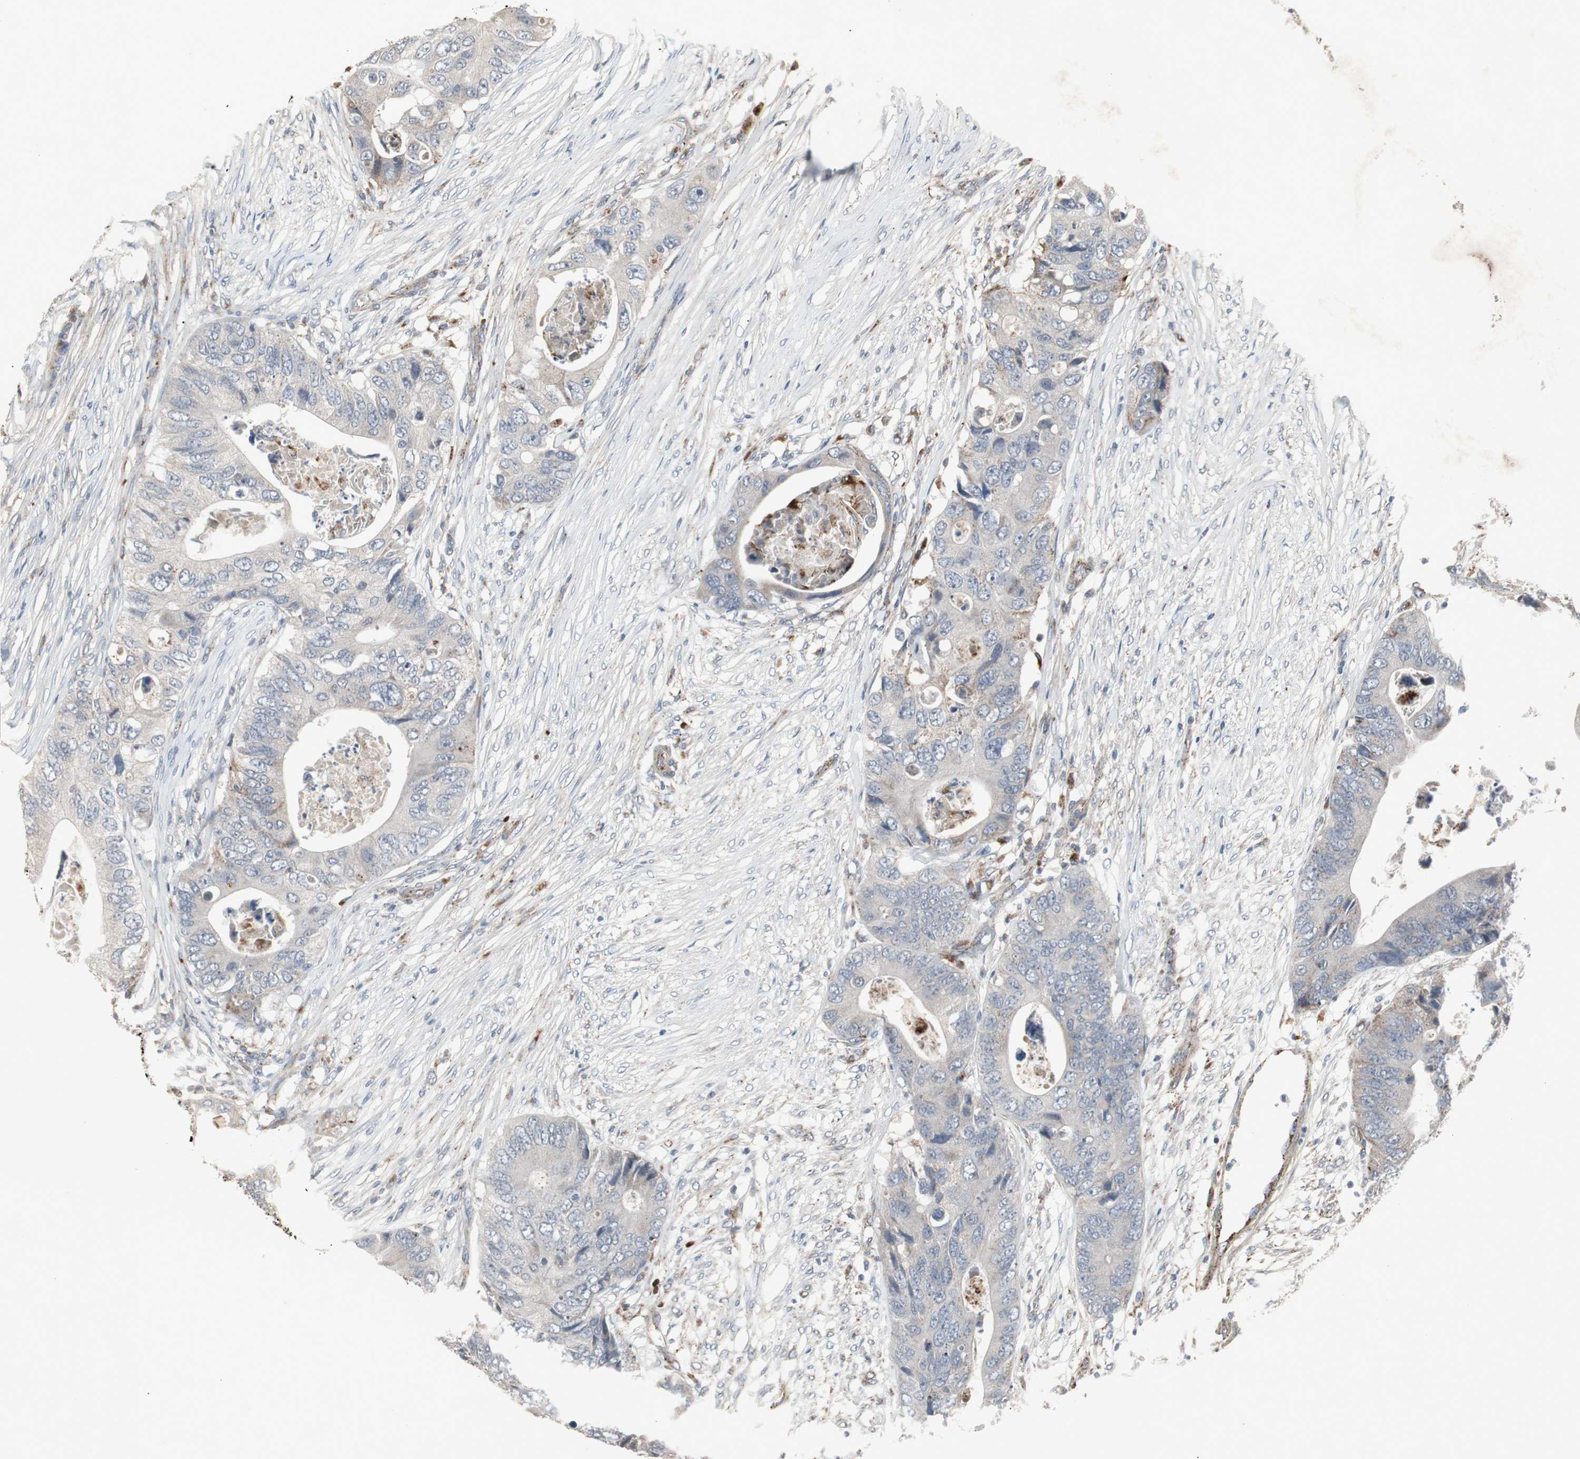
{"staining": {"intensity": "weak", "quantity": "<25%", "location": "cytoplasmic/membranous"}, "tissue": "colorectal cancer", "cell_type": "Tumor cells", "image_type": "cancer", "snomed": [{"axis": "morphology", "description": "Adenocarcinoma, NOS"}, {"axis": "topography", "description": "Colon"}], "caption": "Immunohistochemistry (IHC) histopathology image of colorectal adenocarcinoma stained for a protein (brown), which shows no expression in tumor cells.", "gene": "GBA1", "patient": {"sex": "male", "age": 71}}